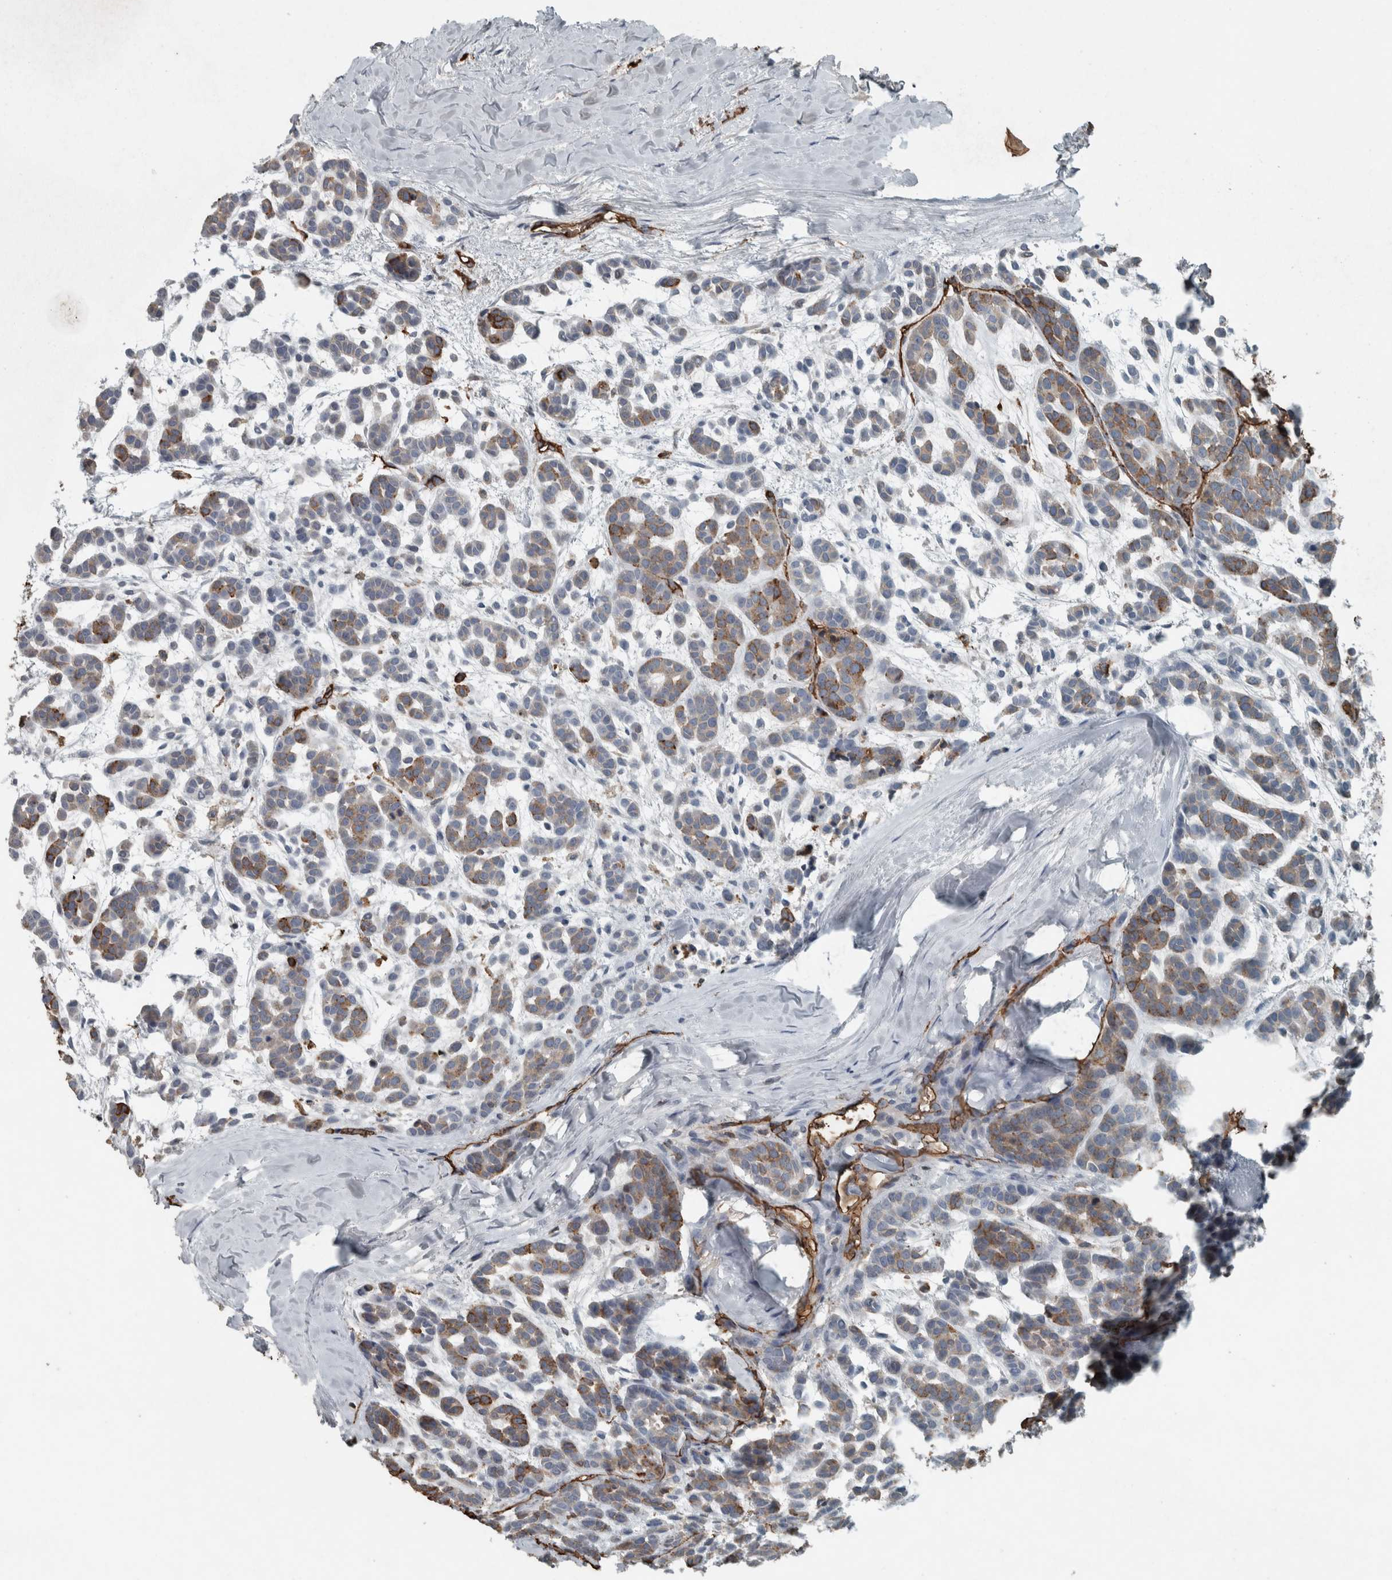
{"staining": {"intensity": "moderate", "quantity": "25%-75%", "location": "cytoplasmic/membranous"}, "tissue": "head and neck cancer", "cell_type": "Tumor cells", "image_type": "cancer", "snomed": [{"axis": "morphology", "description": "Adenocarcinoma, NOS"}, {"axis": "morphology", "description": "Adenoma, NOS"}, {"axis": "topography", "description": "Head-Neck"}], "caption": "About 25%-75% of tumor cells in human head and neck cancer exhibit moderate cytoplasmic/membranous protein staining as visualized by brown immunohistochemical staining.", "gene": "LBP", "patient": {"sex": "female", "age": 55}}